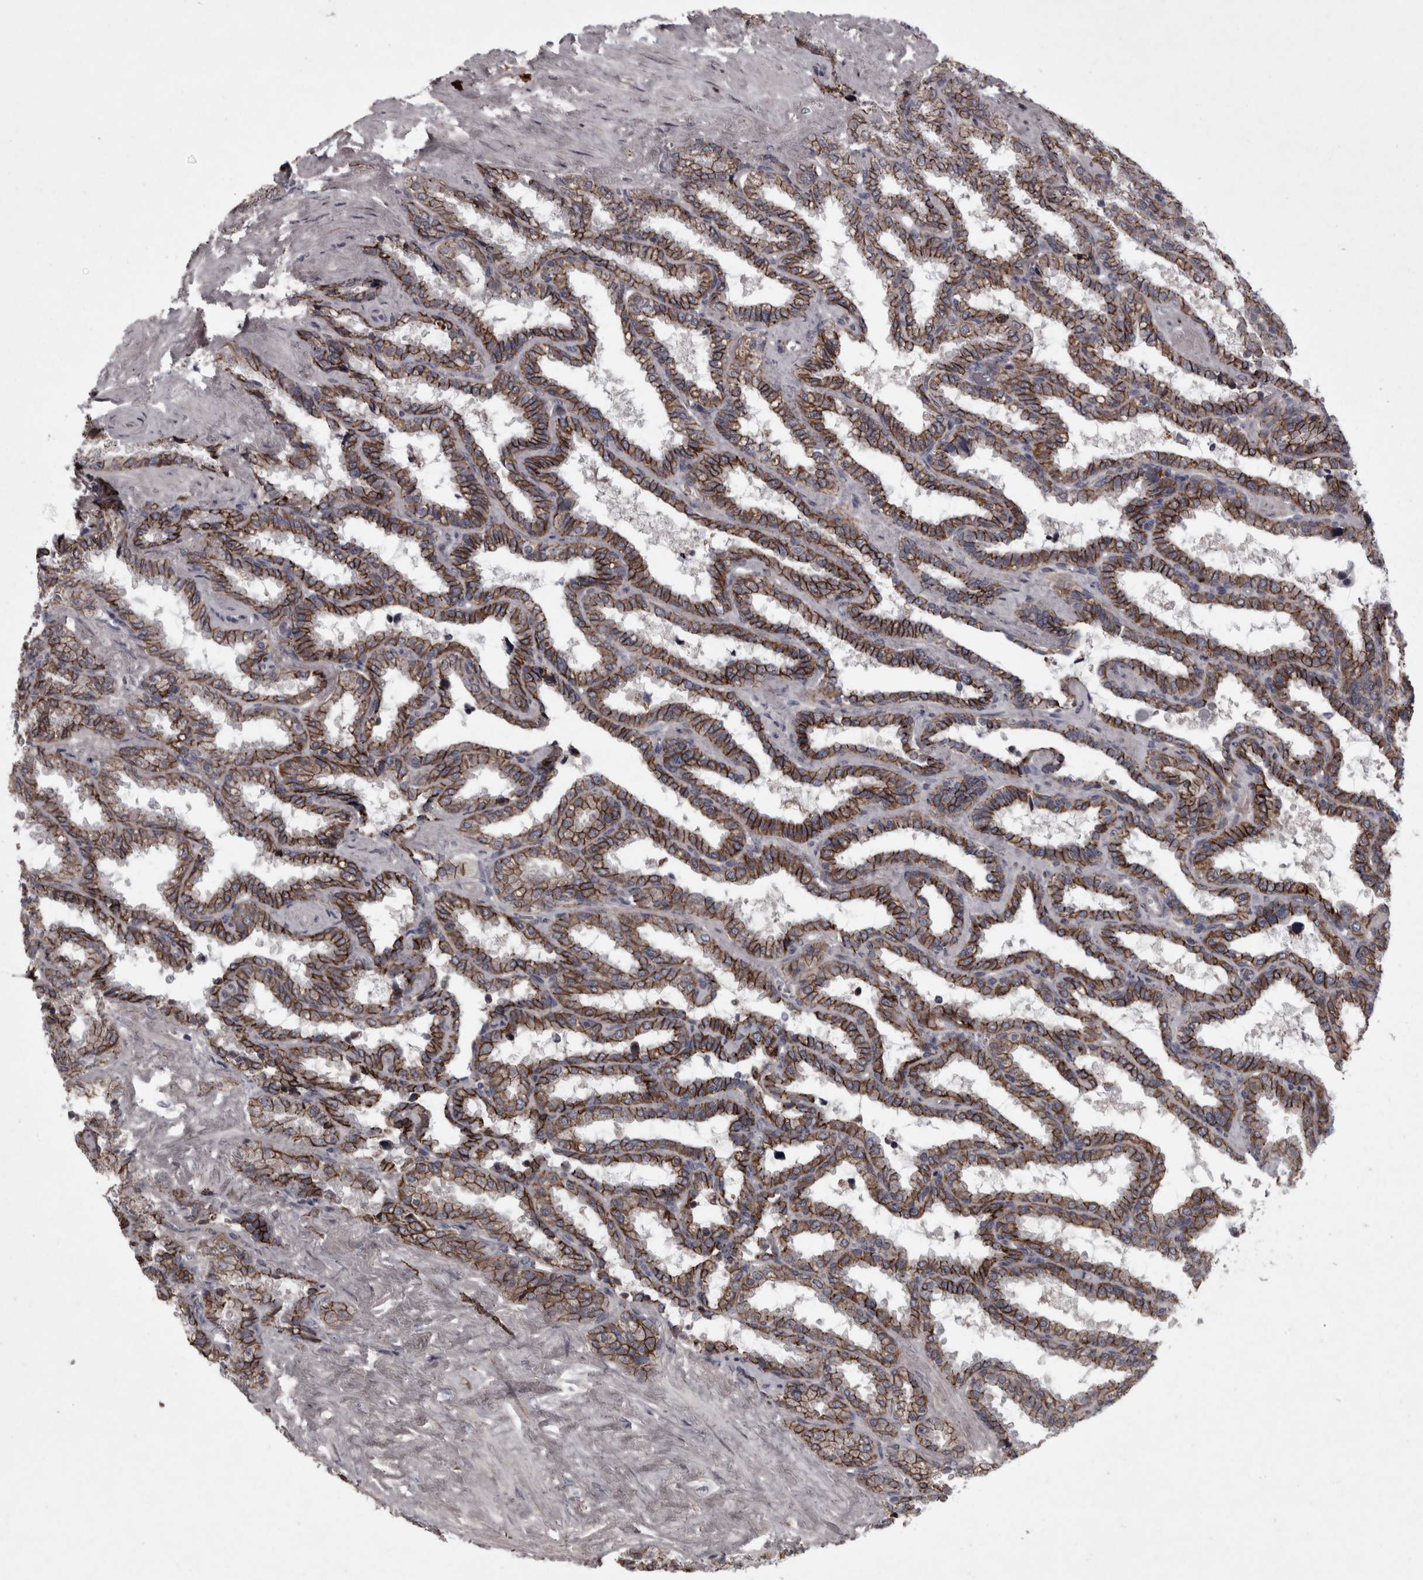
{"staining": {"intensity": "moderate", "quantity": ">75%", "location": "cytoplasmic/membranous"}, "tissue": "seminal vesicle", "cell_type": "Glandular cells", "image_type": "normal", "snomed": [{"axis": "morphology", "description": "Normal tissue, NOS"}, {"axis": "topography", "description": "Seminal veicle"}], "caption": "Benign seminal vesicle shows moderate cytoplasmic/membranous positivity in about >75% of glandular cells.", "gene": "PCDH17", "patient": {"sex": "male", "age": 46}}